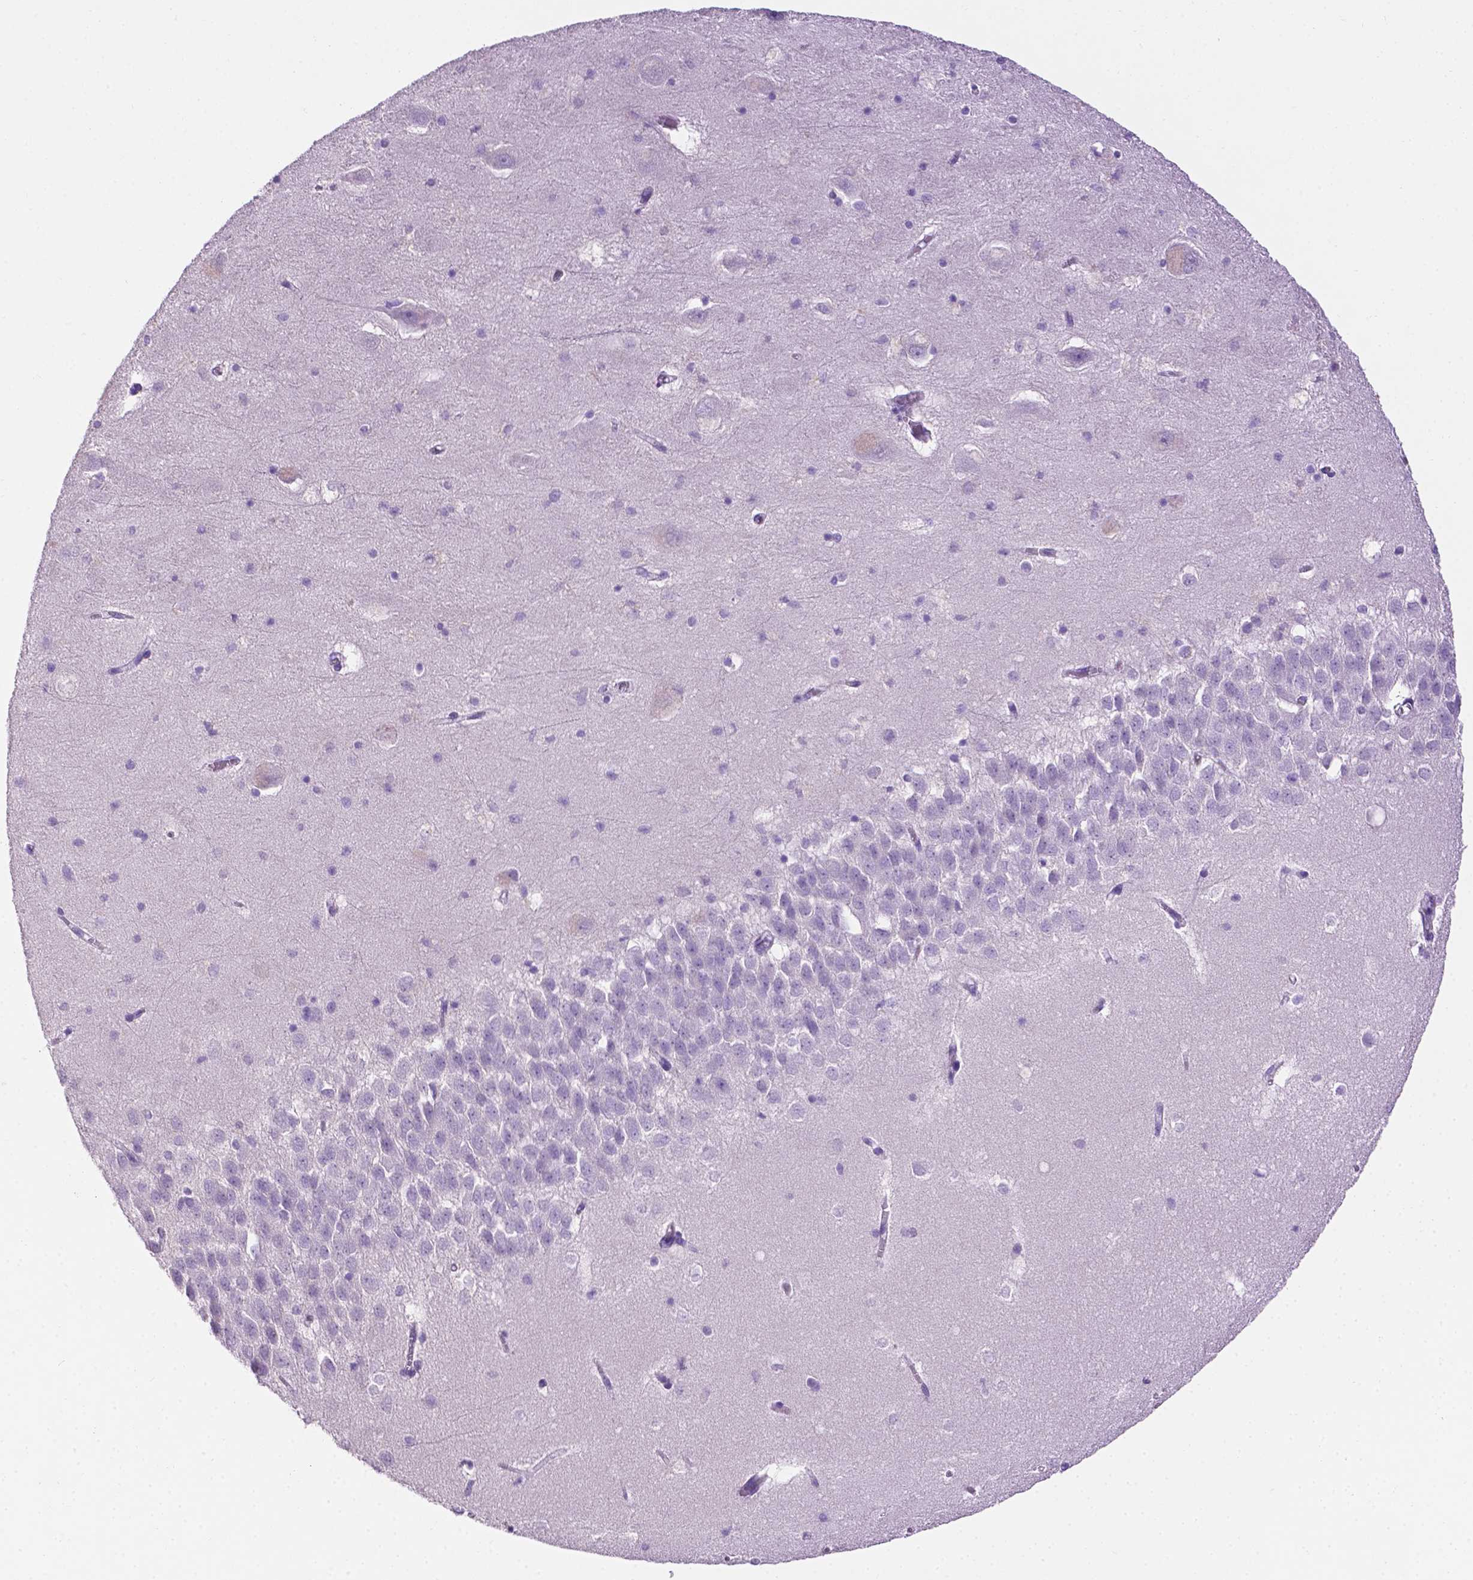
{"staining": {"intensity": "negative", "quantity": "none", "location": "none"}, "tissue": "hippocampus", "cell_type": "Glial cells", "image_type": "normal", "snomed": [{"axis": "morphology", "description": "Normal tissue, NOS"}, {"axis": "topography", "description": "Hippocampus"}], "caption": "Histopathology image shows no significant protein positivity in glial cells of unremarkable hippocampus.", "gene": "TACSTD2", "patient": {"sex": "male", "age": 58}}